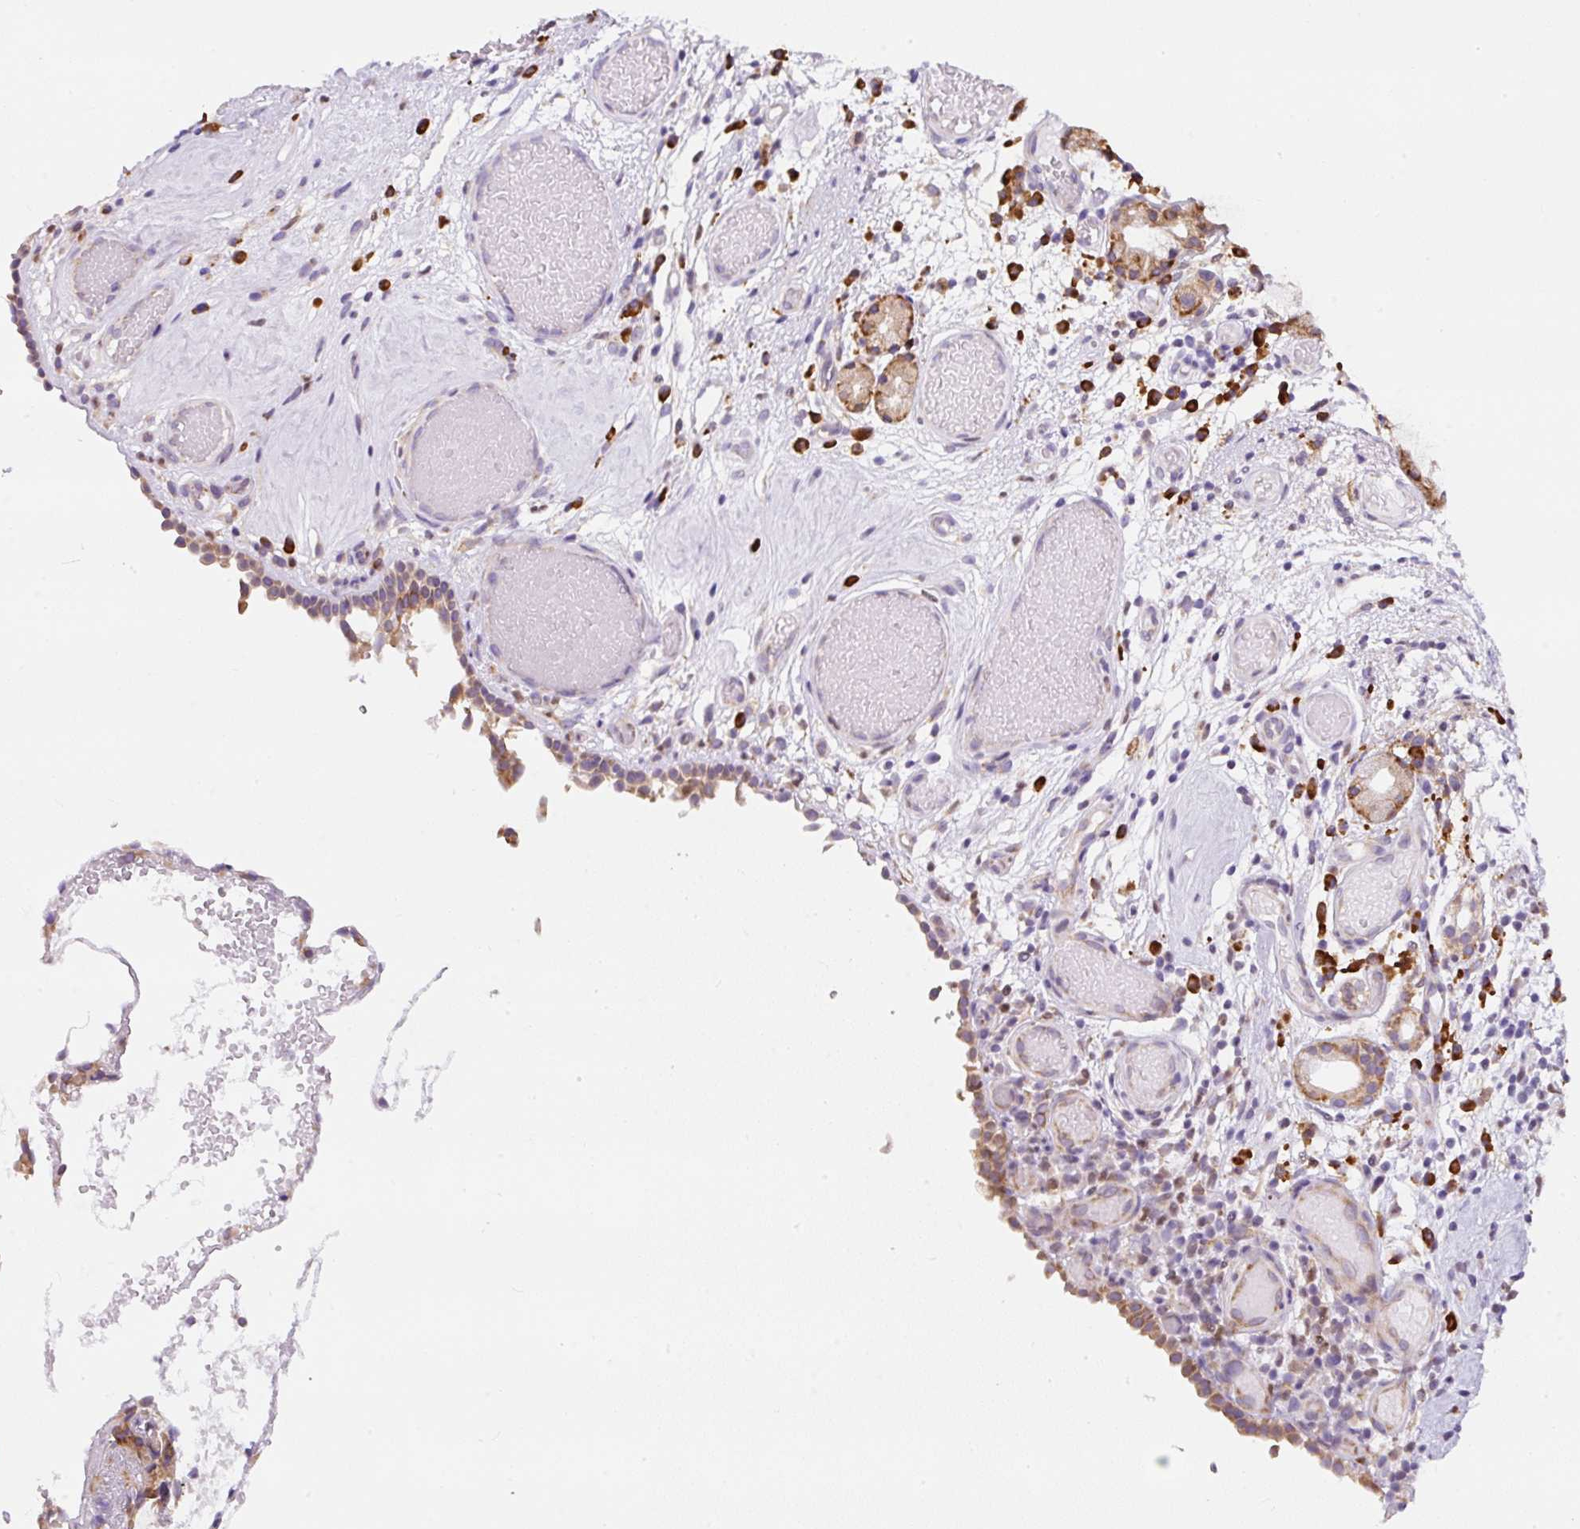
{"staining": {"intensity": "moderate", "quantity": ">75%", "location": "cytoplasmic/membranous"}, "tissue": "nasopharynx", "cell_type": "Respiratory epithelial cells", "image_type": "normal", "snomed": [{"axis": "morphology", "description": "Normal tissue, NOS"}, {"axis": "morphology", "description": "Inflammation, NOS"}, {"axis": "topography", "description": "Nasopharynx"}], "caption": "A brown stain labels moderate cytoplasmic/membranous staining of a protein in respiratory epithelial cells of benign nasopharynx.", "gene": "DDOST", "patient": {"sex": "male", "age": 54}}